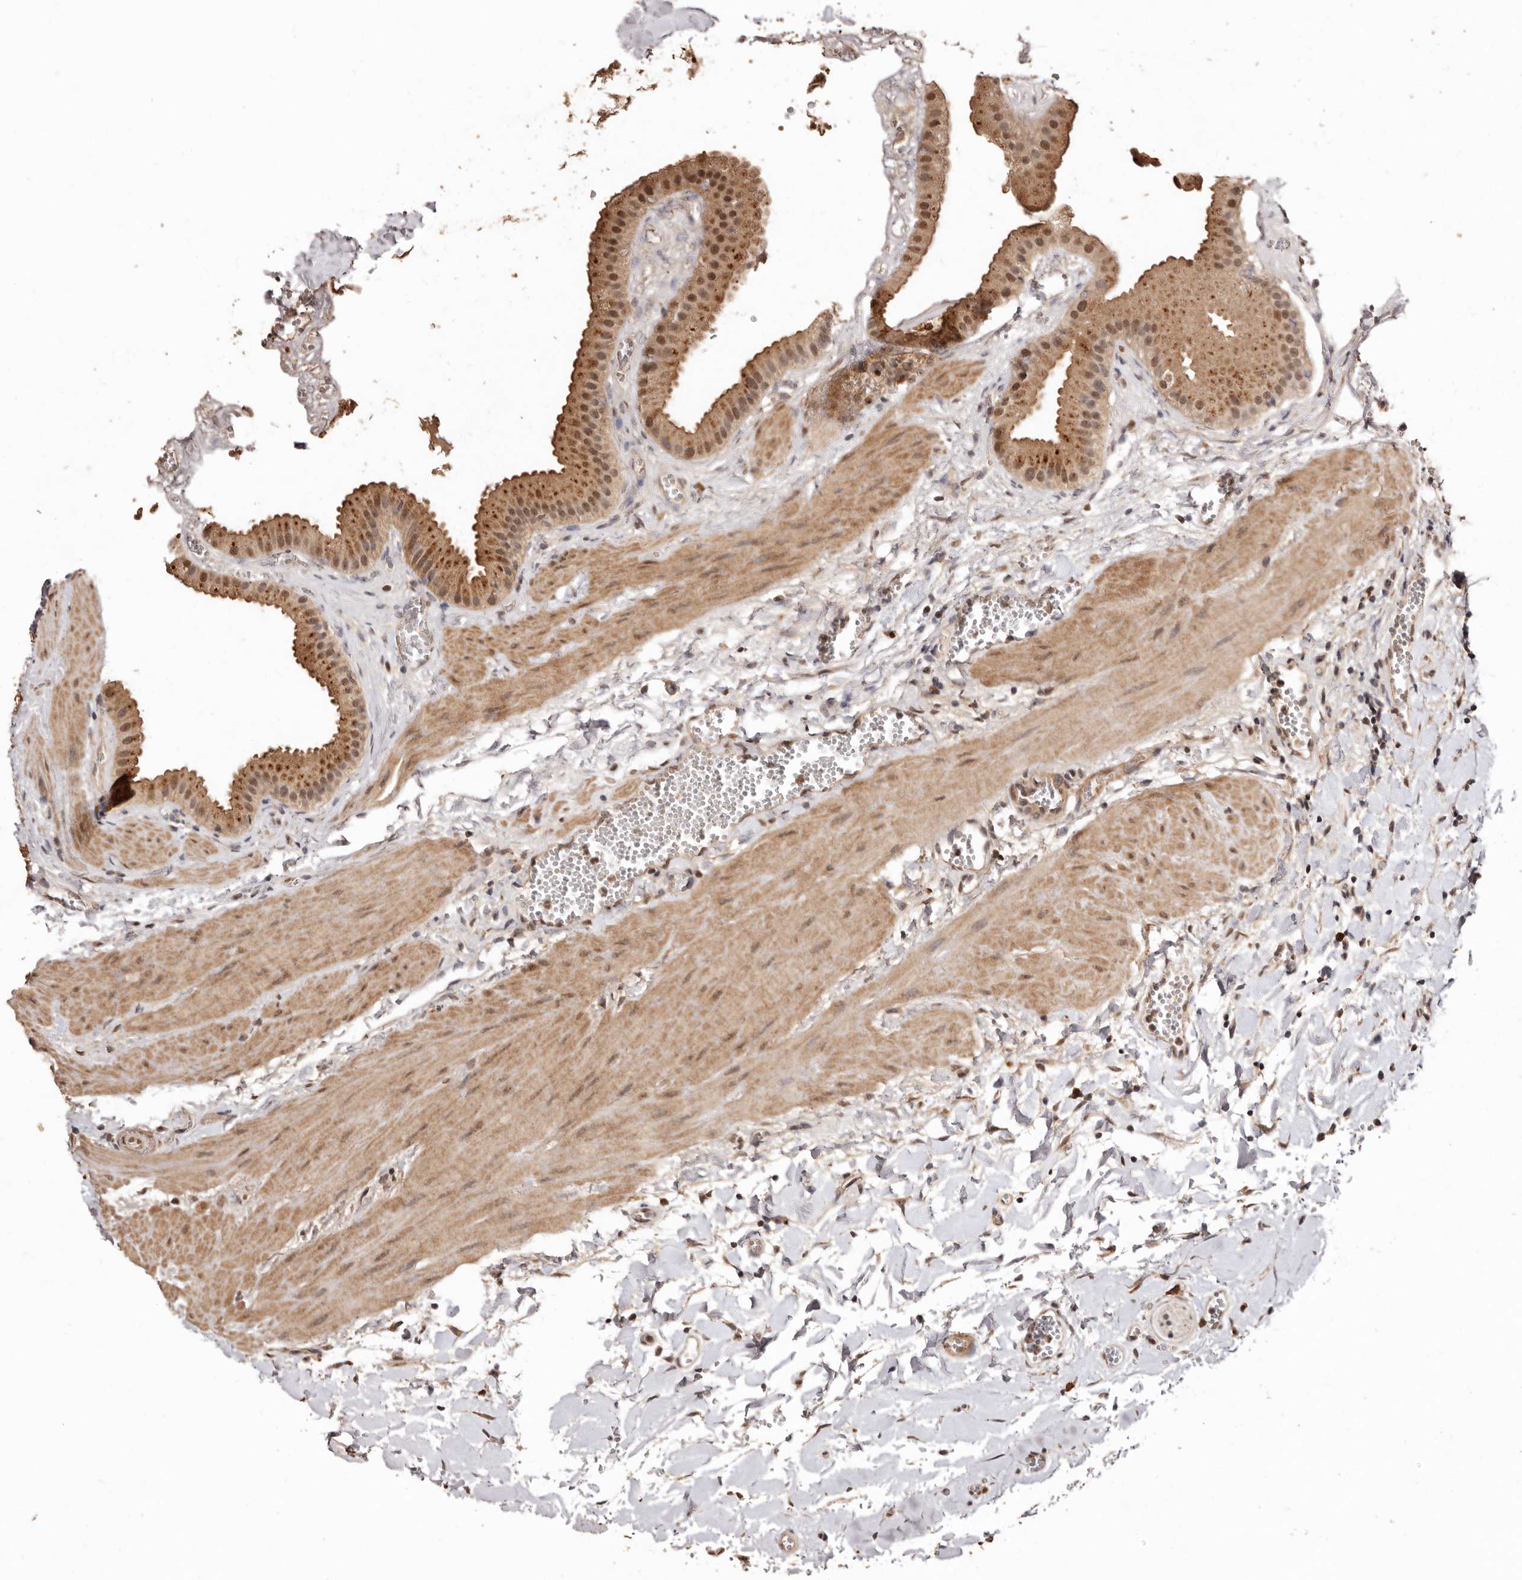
{"staining": {"intensity": "strong", "quantity": ">75%", "location": "cytoplasmic/membranous,nuclear"}, "tissue": "gallbladder", "cell_type": "Glandular cells", "image_type": "normal", "snomed": [{"axis": "morphology", "description": "Normal tissue, NOS"}, {"axis": "topography", "description": "Gallbladder"}], "caption": "Immunohistochemistry (IHC) image of unremarkable gallbladder stained for a protein (brown), which exhibits high levels of strong cytoplasmic/membranous,nuclear positivity in approximately >75% of glandular cells.", "gene": "NOTCH1", "patient": {"sex": "male", "age": 55}}